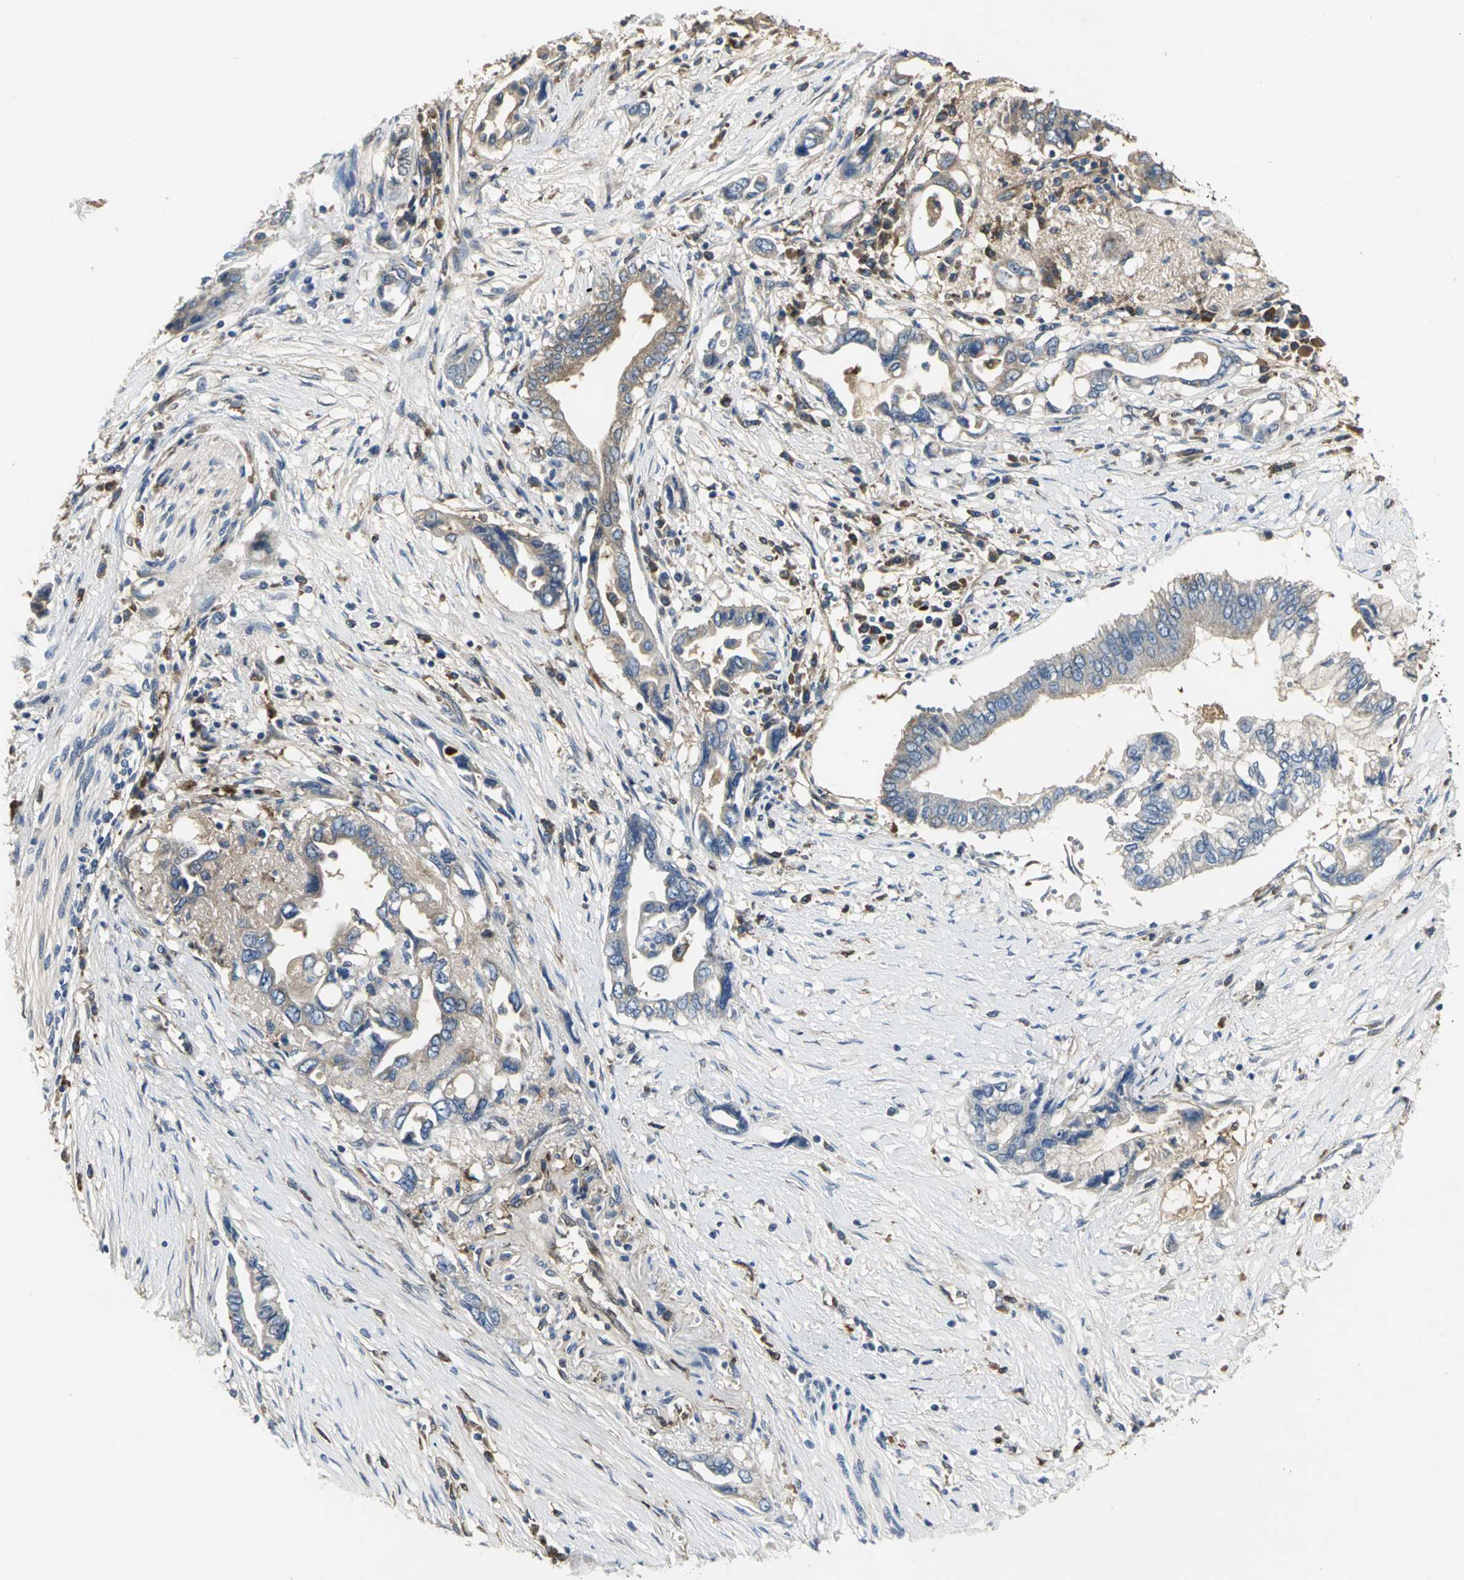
{"staining": {"intensity": "moderate", "quantity": "25%-75%", "location": "cytoplasmic/membranous"}, "tissue": "pancreatic cancer", "cell_type": "Tumor cells", "image_type": "cancer", "snomed": [{"axis": "morphology", "description": "Adenocarcinoma, NOS"}, {"axis": "topography", "description": "Pancreas"}], "caption": "Immunohistochemistry (IHC) histopathology image of pancreatic cancer (adenocarcinoma) stained for a protein (brown), which displays medium levels of moderate cytoplasmic/membranous positivity in about 25%-75% of tumor cells.", "gene": "CHRNB1", "patient": {"sex": "female", "age": 57}}